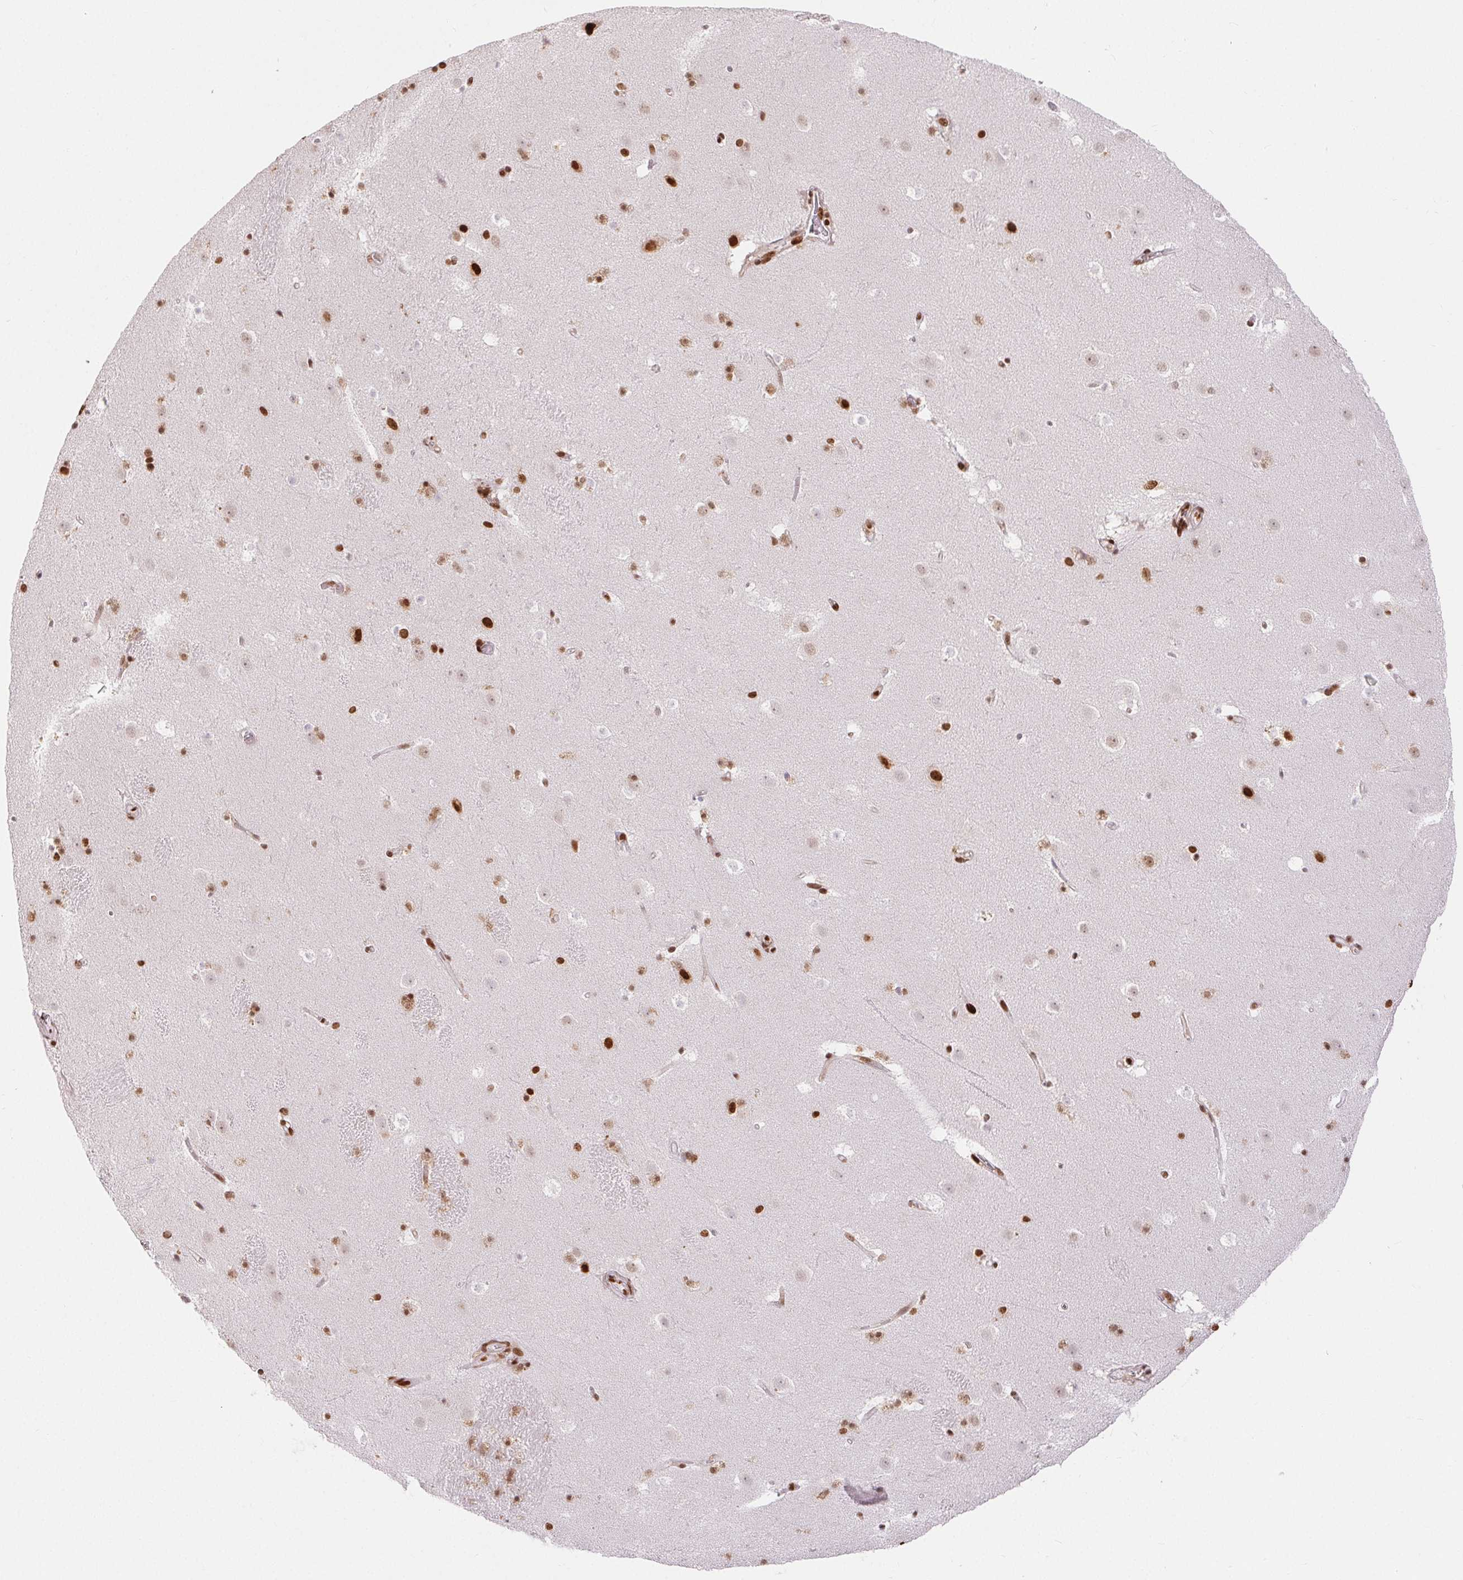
{"staining": {"intensity": "moderate", "quantity": "25%-75%", "location": "nuclear"}, "tissue": "caudate", "cell_type": "Glial cells", "image_type": "normal", "snomed": [{"axis": "morphology", "description": "Normal tissue, NOS"}, {"axis": "topography", "description": "Lateral ventricle wall"}], "caption": "Moderate nuclear positivity for a protein is identified in about 25%-75% of glial cells of normal caudate using immunohistochemistry.", "gene": "ZNF80", "patient": {"sex": "male", "age": 37}}